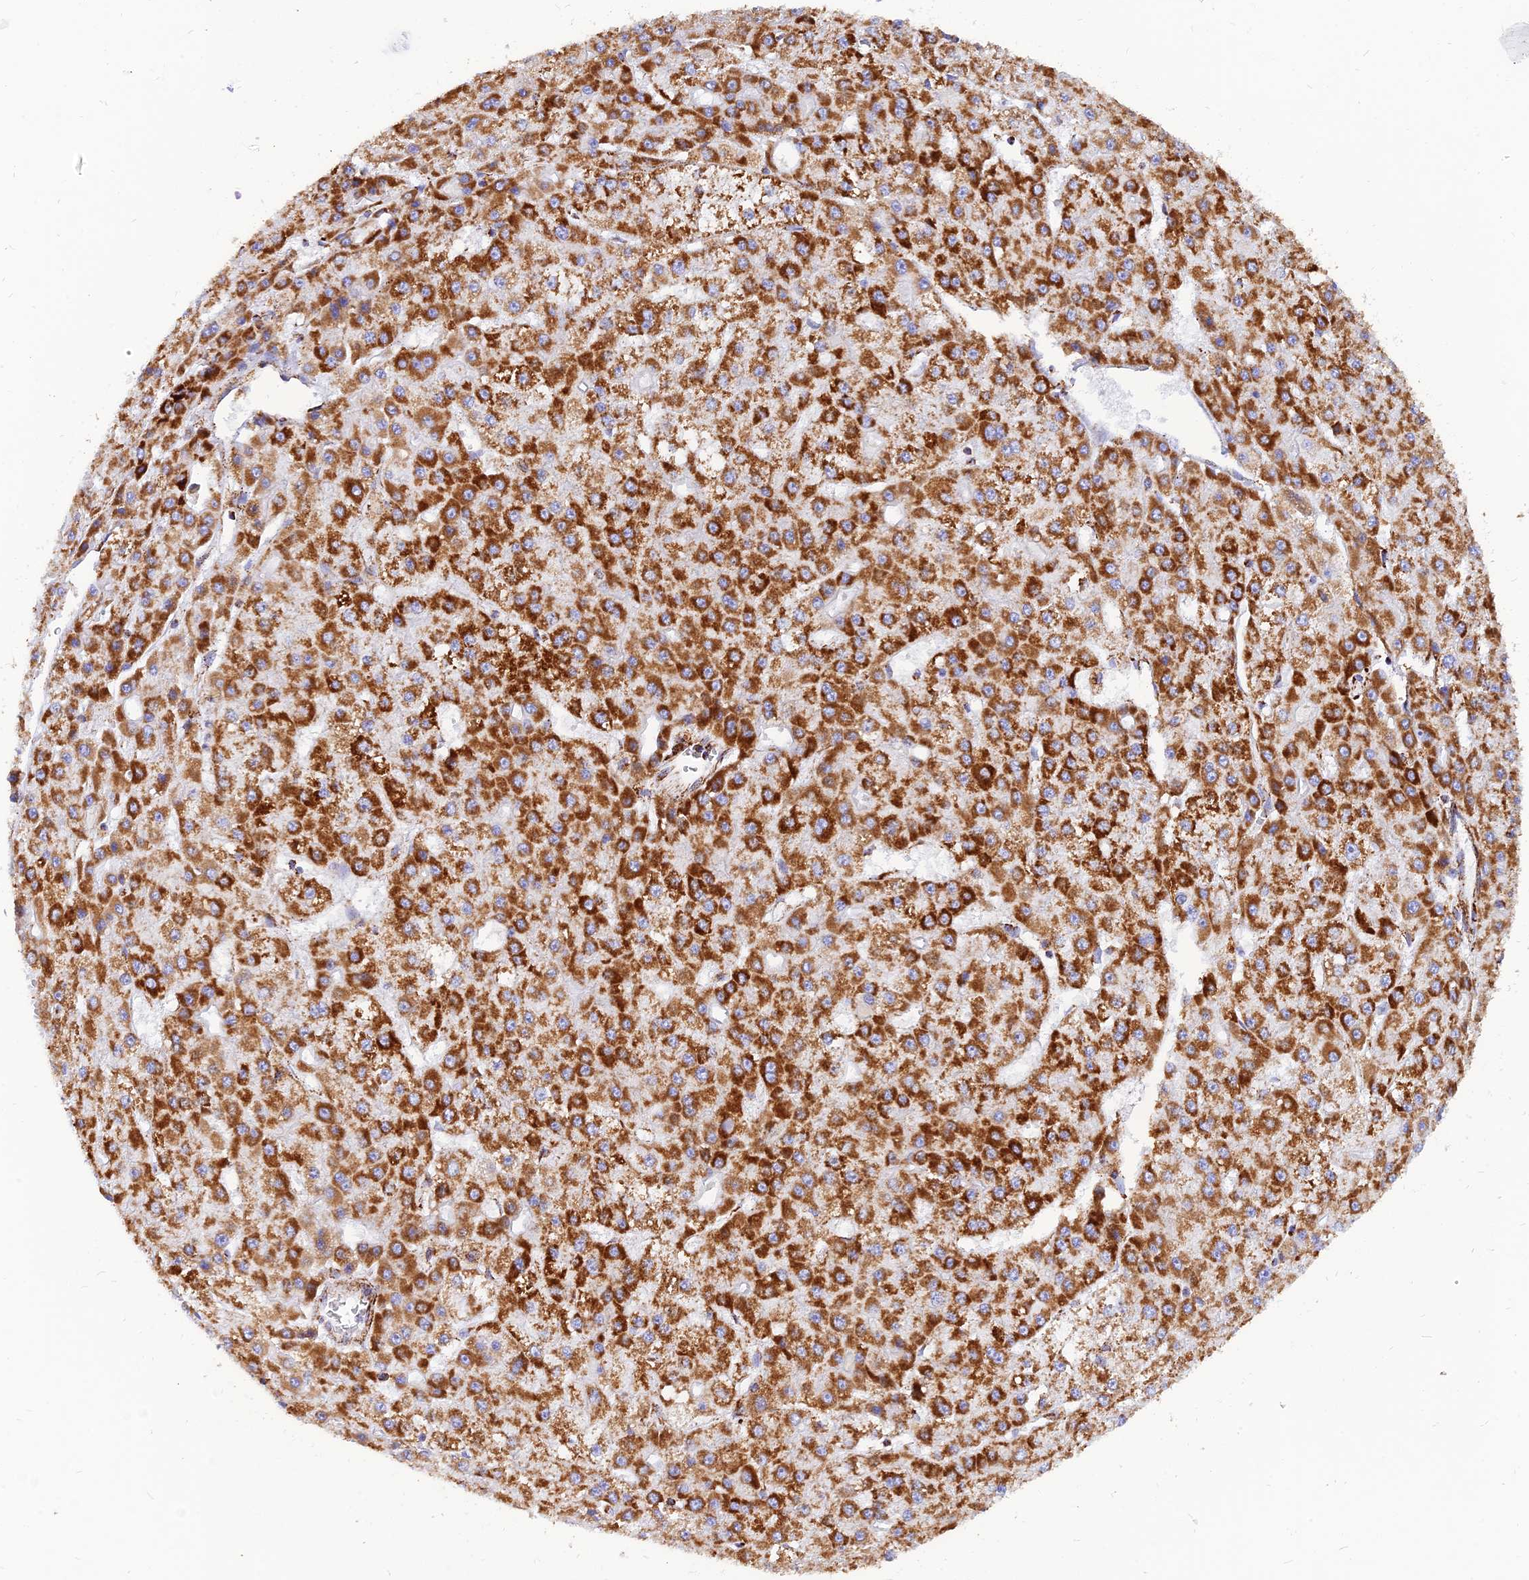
{"staining": {"intensity": "strong", "quantity": ">75%", "location": "cytoplasmic/membranous"}, "tissue": "liver cancer", "cell_type": "Tumor cells", "image_type": "cancer", "snomed": [{"axis": "morphology", "description": "Carcinoma, Hepatocellular, NOS"}, {"axis": "topography", "description": "Liver"}], "caption": "Brown immunohistochemical staining in human liver hepatocellular carcinoma displays strong cytoplasmic/membranous expression in about >75% of tumor cells.", "gene": "NDUFB6", "patient": {"sex": "male", "age": 47}}